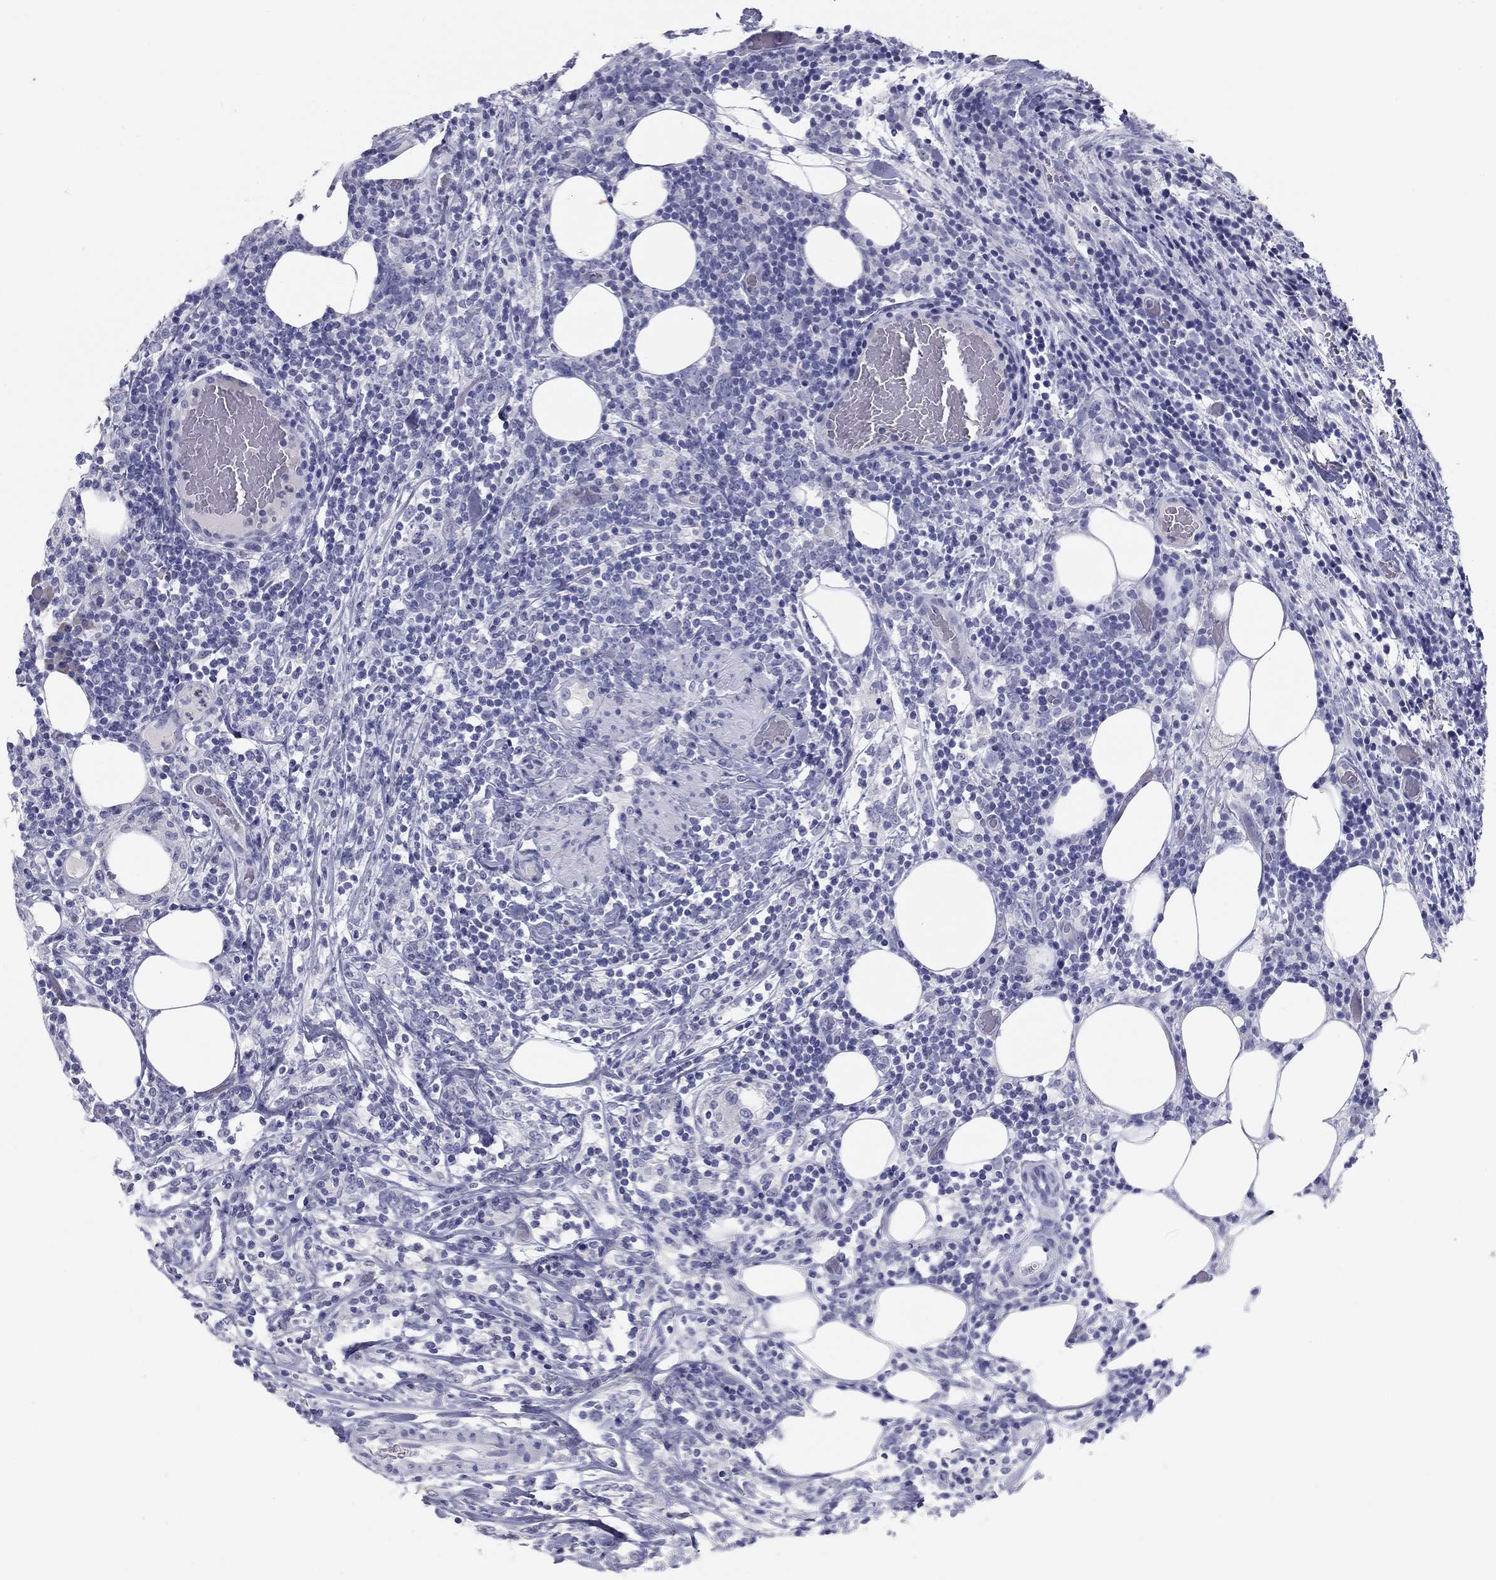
{"staining": {"intensity": "negative", "quantity": "none", "location": "none"}, "tissue": "lymphoma", "cell_type": "Tumor cells", "image_type": "cancer", "snomed": [{"axis": "morphology", "description": "Malignant lymphoma, non-Hodgkin's type, High grade"}, {"axis": "topography", "description": "Lymph node"}], "caption": "Lymphoma was stained to show a protein in brown. There is no significant staining in tumor cells. (DAB IHC with hematoxylin counter stain).", "gene": "KRT75", "patient": {"sex": "female", "age": 84}}